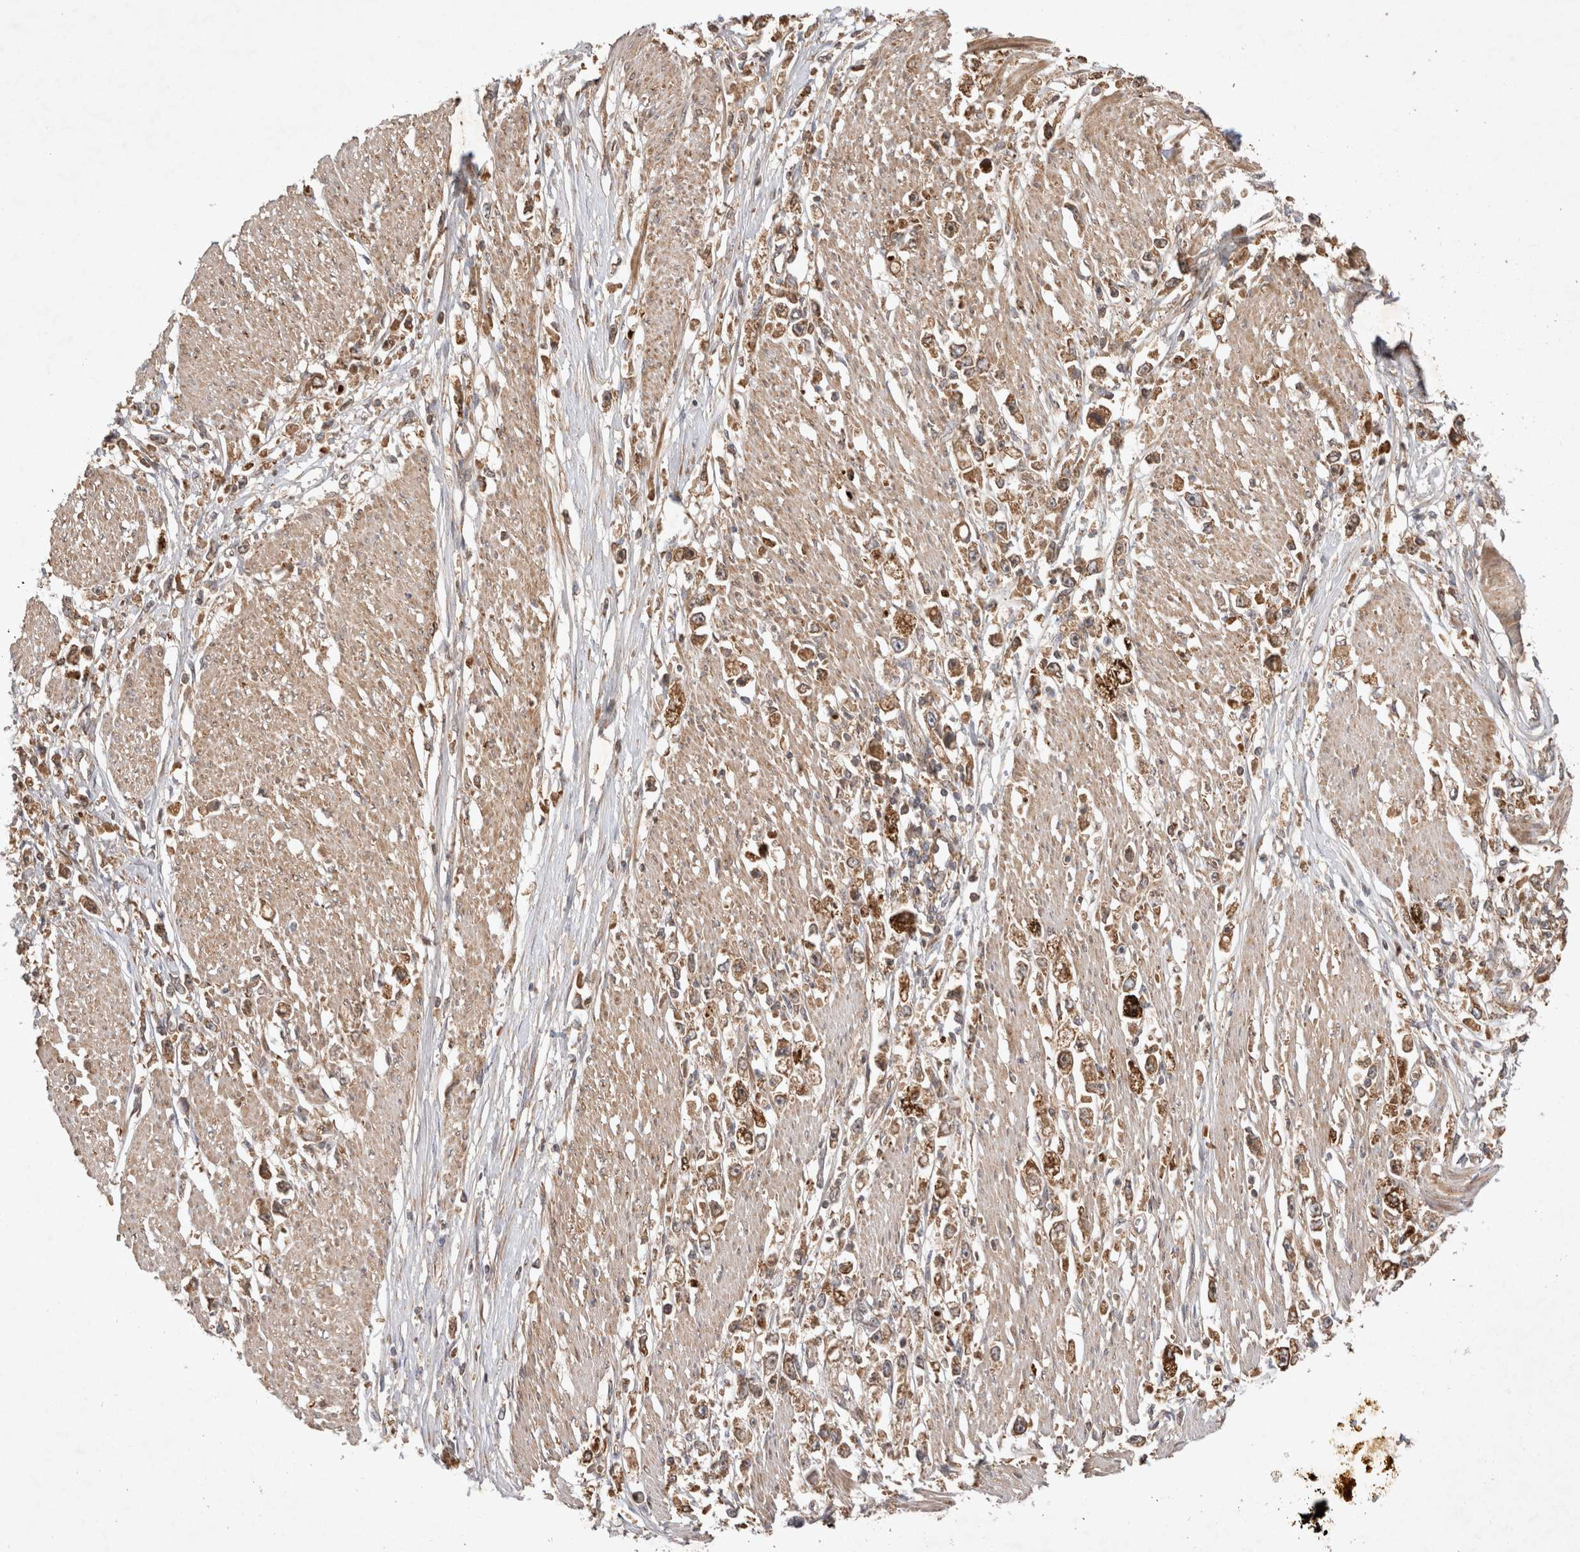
{"staining": {"intensity": "moderate", "quantity": ">75%", "location": "cytoplasmic/membranous"}, "tissue": "stomach cancer", "cell_type": "Tumor cells", "image_type": "cancer", "snomed": [{"axis": "morphology", "description": "Adenocarcinoma, NOS"}, {"axis": "topography", "description": "Stomach"}], "caption": "Approximately >75% of tumor cells in human adenocarcinoma (stomach) exhibit moderate cytoplasmic/membranous protein expression as visualized by brown immunohistochemical staining.", "gene": "FAM221A", "patient": {"sex": "female", "age": 59}}